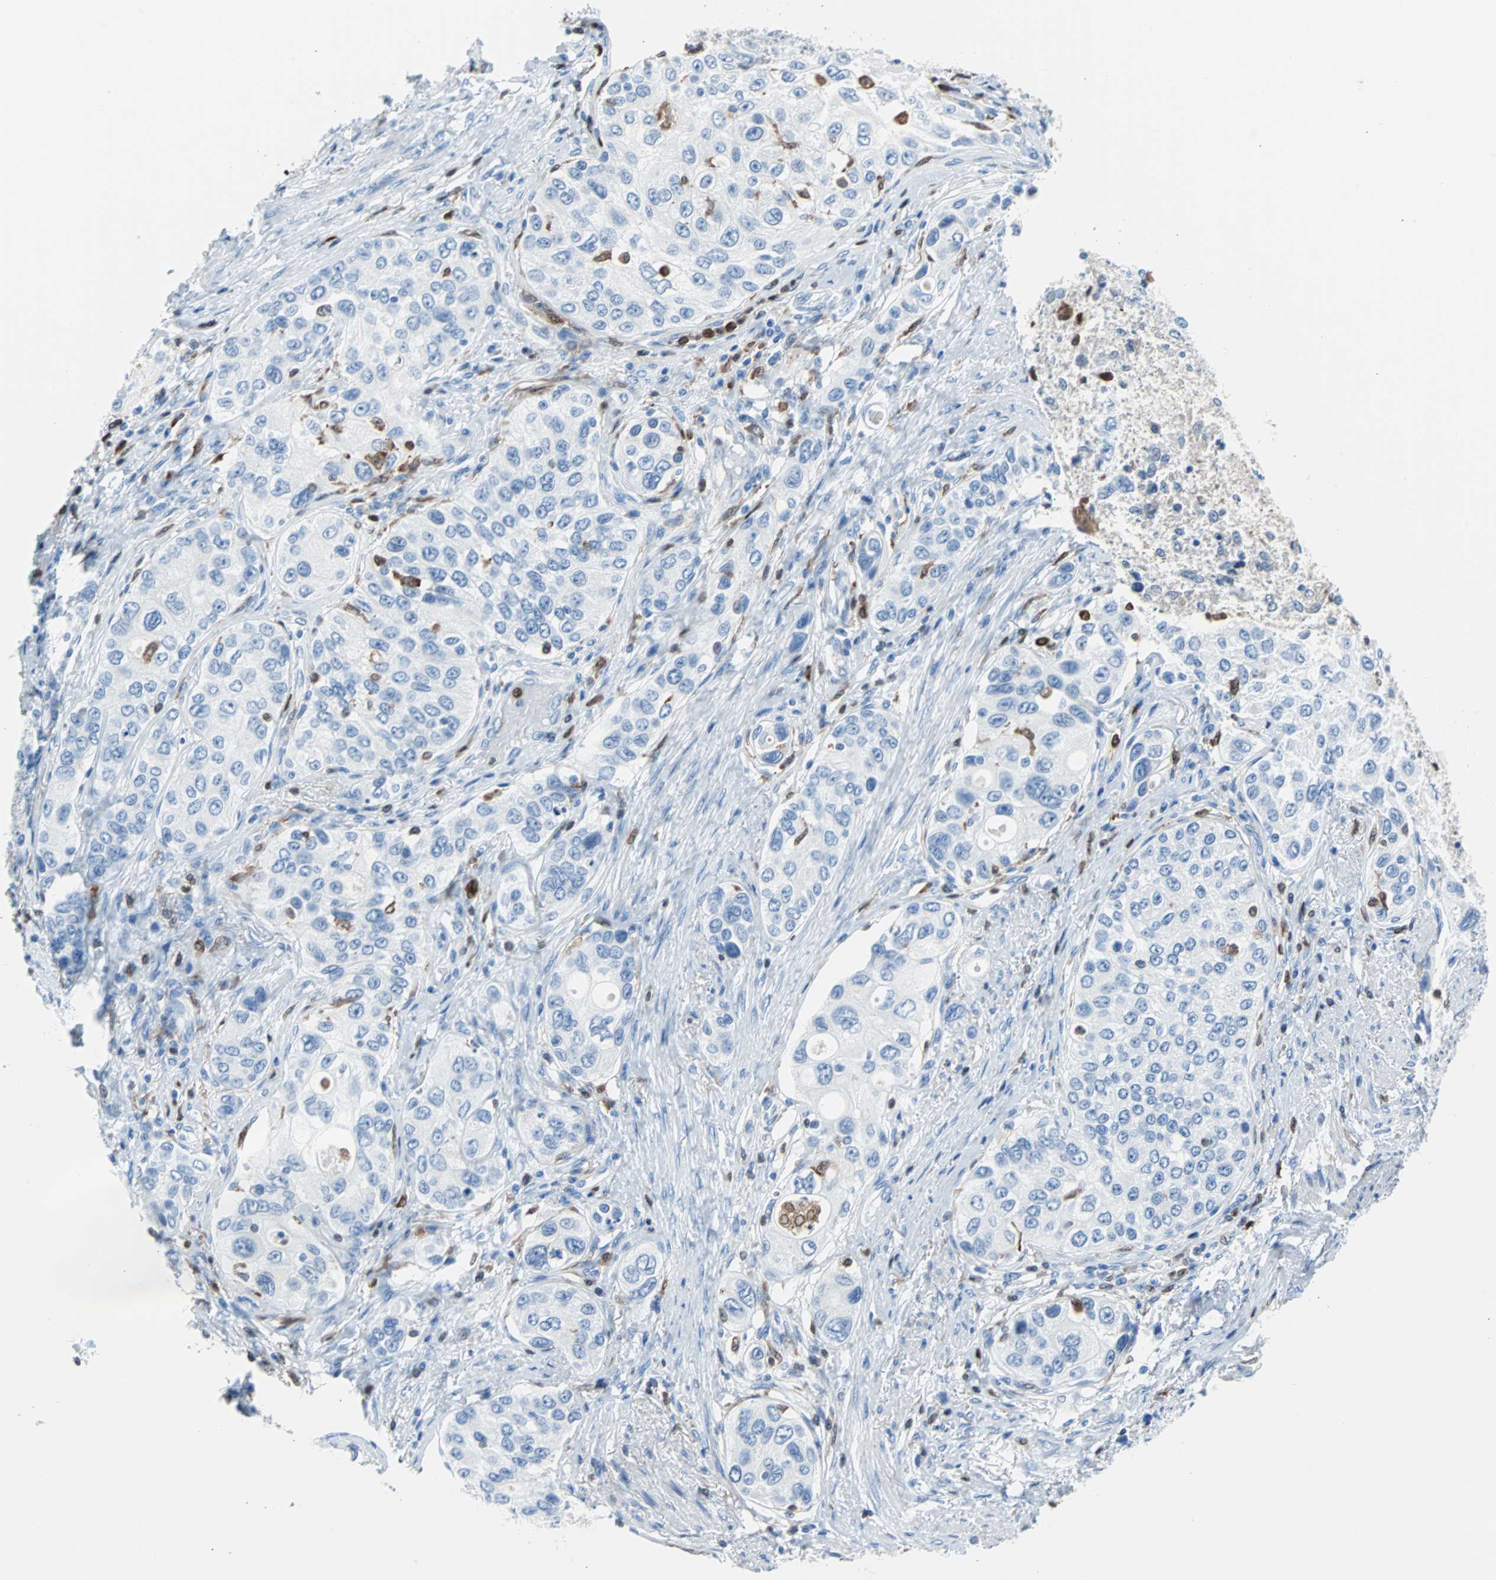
{"staining": {"intensity": "negative", "quantity": "none", "location": "none"}, "tissue": "urothelial cancer", "cell_type": "Tumor cells", "image_type": "cancer", "snomed": [{"axis": "morphology", "description": "Urothelial carcinoma, High grade"}, {"axis": "topography", "description": "Urinary bladder"}], "caption": "The immunohistochemistry photomicrograph has no significant staining in tumor cells of urothelial carcinoma (high-grade) tissue.", "gene": "SYK", "patient": {"sex": "female", "age": 56}}